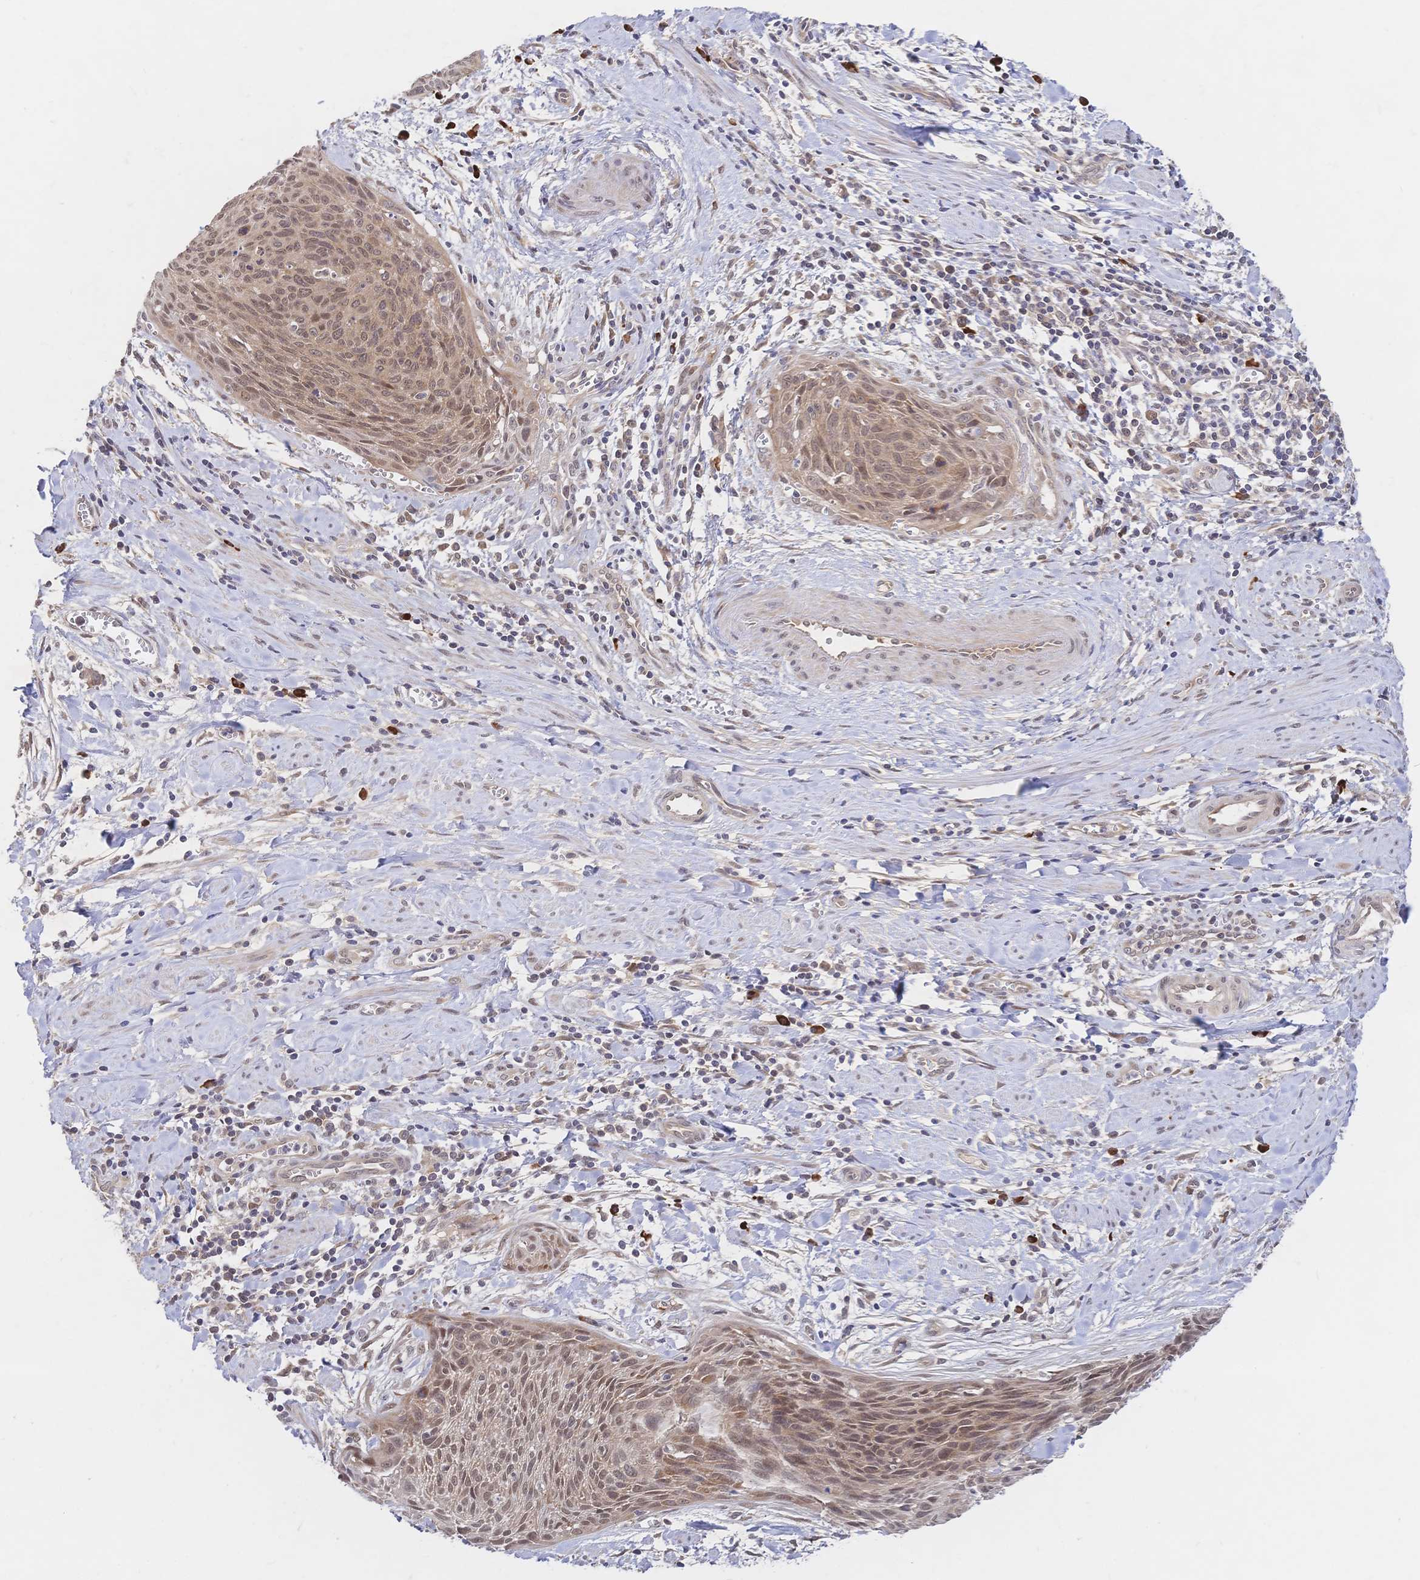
{"staining": {"intensity": "moderate", "quantity": ">75%", "location": "cytoplasmic/membranous,nuclear"}, "tissue": "cervical cancer", "cell_type": "Tumor cells", "image_type": "cancer", "snomed": [{"axis": "morphology", "description": "Squamous cell carcinoma, NOS"}, {"axis": "topography", "description": "Cervix"}], "caption": "High-power microscopy captured an immunohistochemistry (IHC) micrograph of cervical cancer, revealing moderate cytoplasmic/membranous and nuclear staining in about >75% of tumor cells.", "gene": "LMO4", "patient": {"sex": "female", "age": 55}}